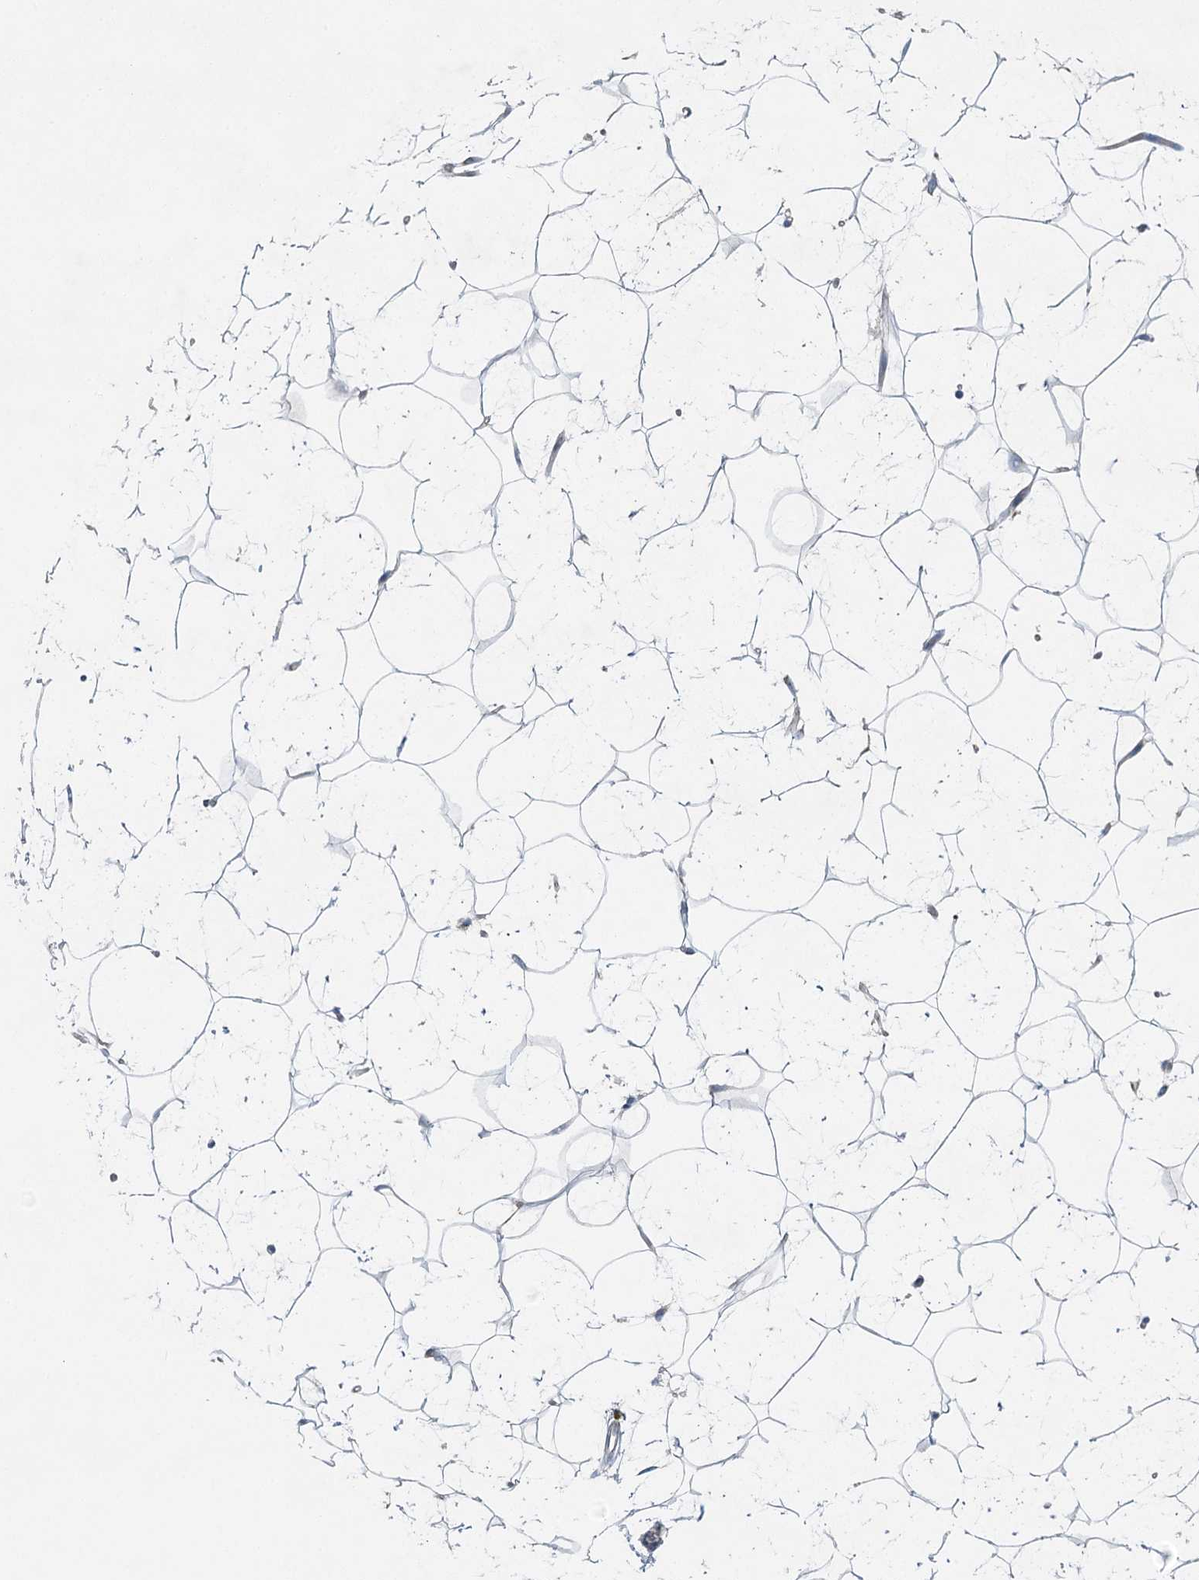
{"staining": {"intensity": "negative", "quantity": "none", "location": "none"}, "tissue": "adipose tissue", "cell_type": "Adipocytes", "image_type": "normal", "snomed": [{"axis": "morphology", "description": "Normal tissue, NOS"}, {"axis": "topography", "description": "Breast"}], "caption": "Normal adipose tissue was stained to show a protein in brown. There is no significant expression in adipocytes. (Stains: DAB IHC with hematoxylin counter stain, Microscopy: brightfield microscopy at high magnification).", "gene": "CHCHD5", "patient": {"sex": "female", "age": 26}}